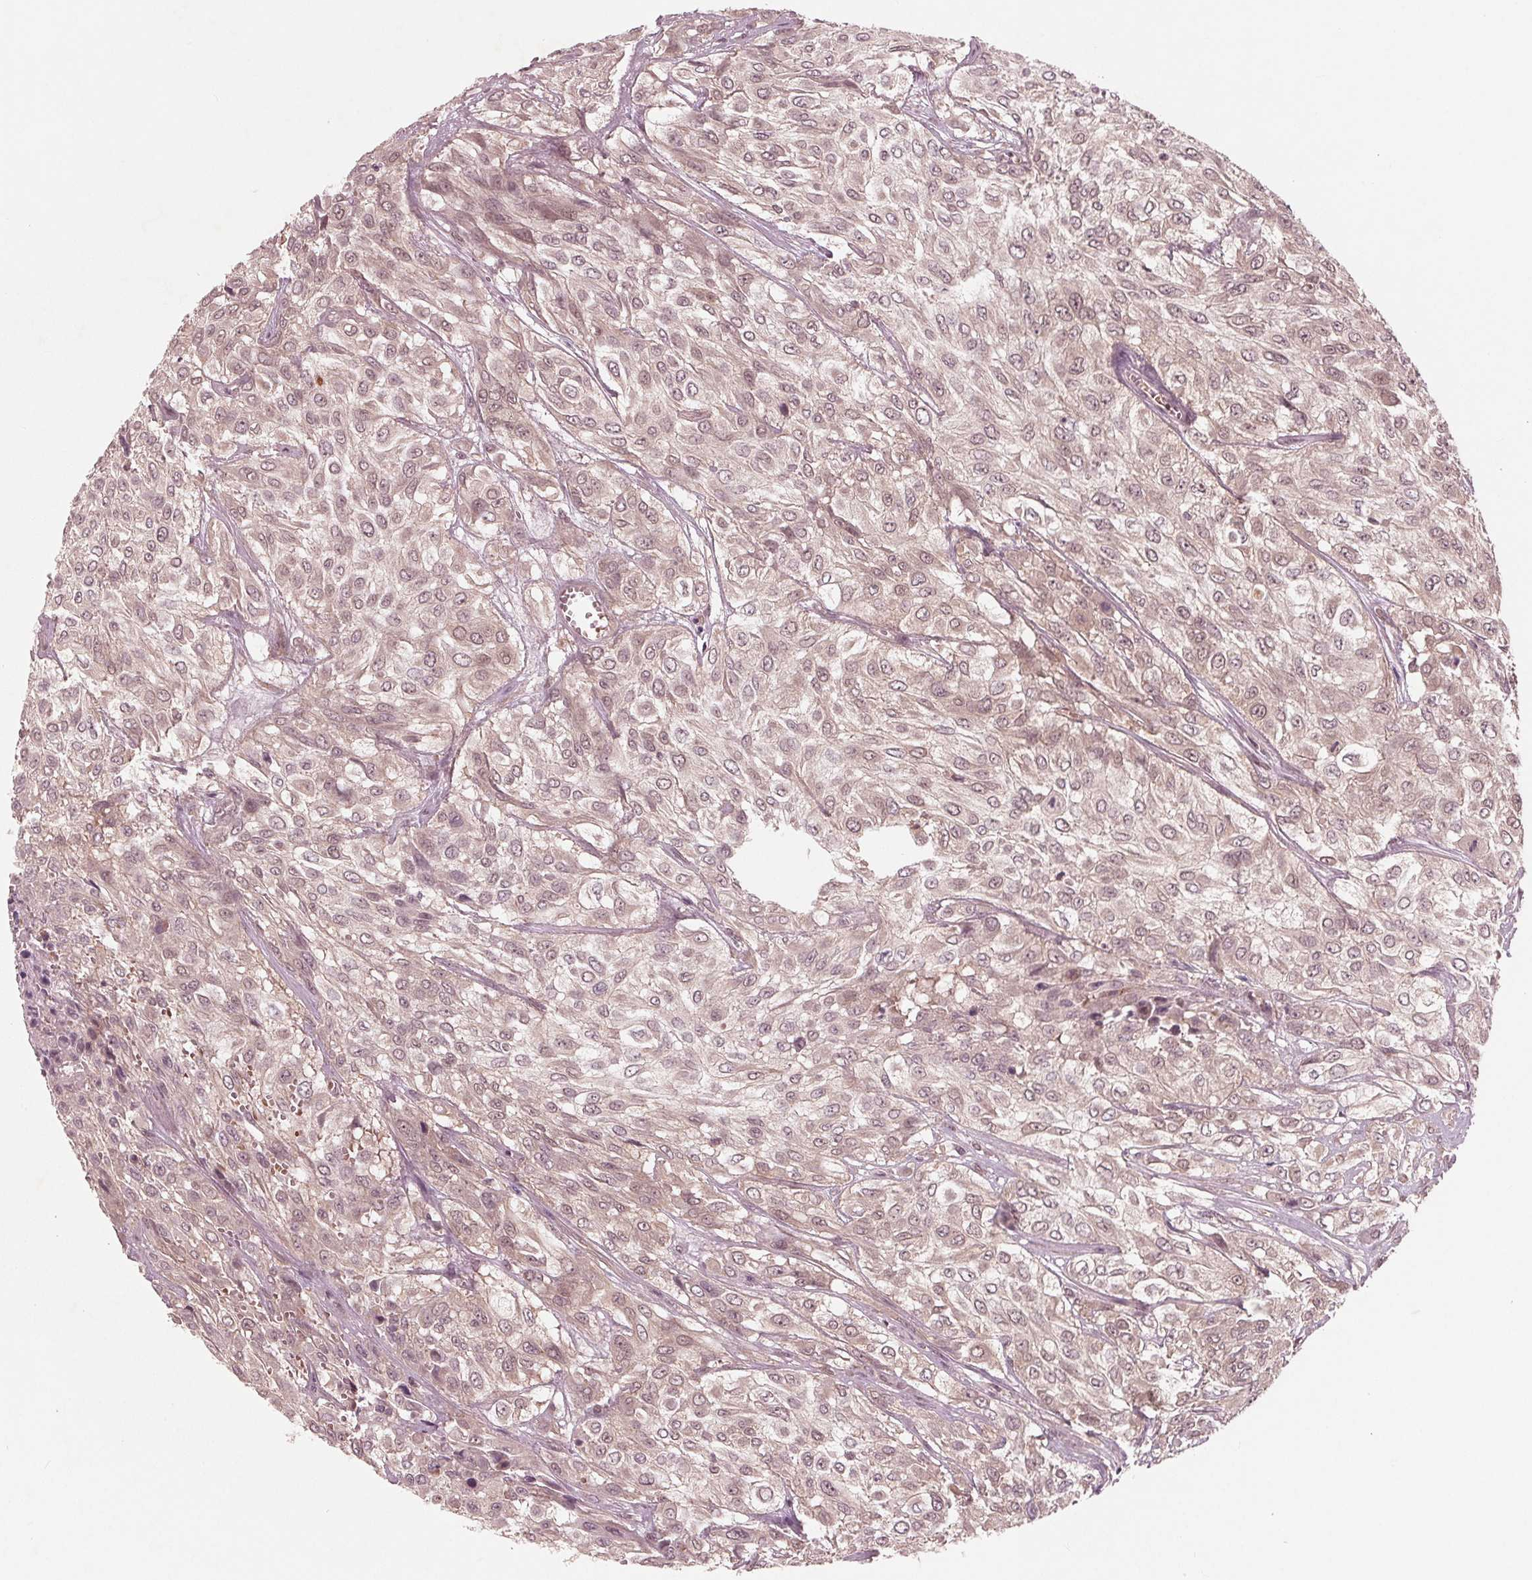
{"staining": {"intensity": "weak", "quantity": "25%-75%", "location": "cytoplasmic/membranous"}, "tissue": "urothelial cancer", "cell_type": "Tumor cells", "image_type": "cancer", "snomed": [{"axis": "morphology", "description": "Urothelial carcinoma, High grade"}, {"axis": "topography", "description": "Urinary bladder"}], "caption": "High-magnification brightfield microscopy of high-grade urothelial carcinoma stained with DAB (brown) and counterstained with hematoxylin (blue). tumor cells exhibit weak cytoplasmic/membranous staining is present in approximately25%-75% of cells.", "gene": "UBALD1", "patient": {"sex": "male", "age": 57}}